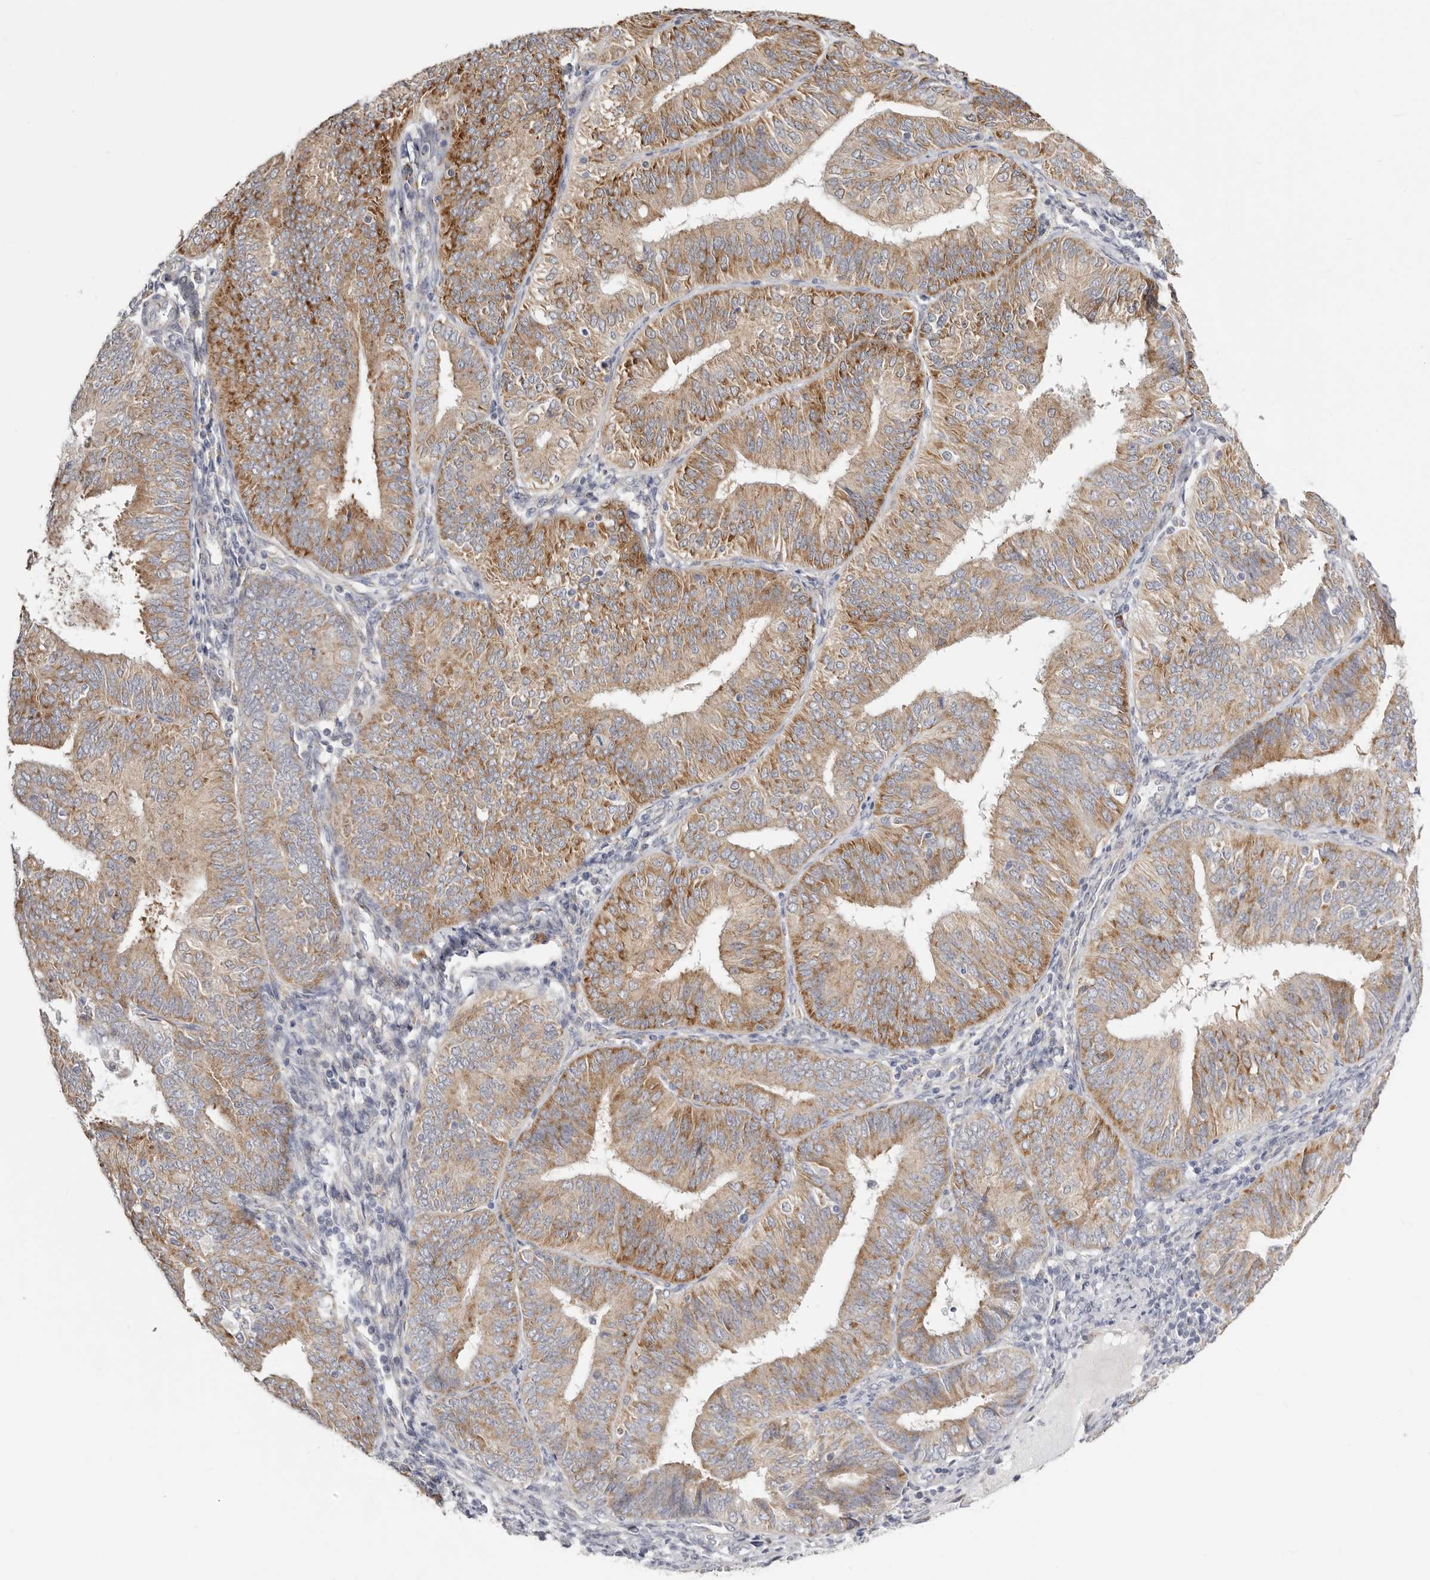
{"staining": {"intensity": "moderate", "quantity": ">75%", "location": "cytoplasmic/membranous"}, "tissue": "endometrial cancer", "cell_type": "Tumor cells", "image_type": "cancer", "snomed": [{"axis": "morphology", "description": "Adenocarcinoma, NOS"}, {"axis": "topography", "description": "Endometrium"}], "caption": "A high-resolution histopathology image shows immunohistochemistry staining of endometrial cancer (adenocarcinoma), which displays moderate cytoplasmic/membranous staining in approximately >75% of tumor cells. (Stains: DAB (3,3'-diaminobenzidine) in brown, nuclei in blue, Microscopy: brightfield microscopy at high magnification).", "gene": "IL32", "patient": {"sex": "female", "age": 58}}